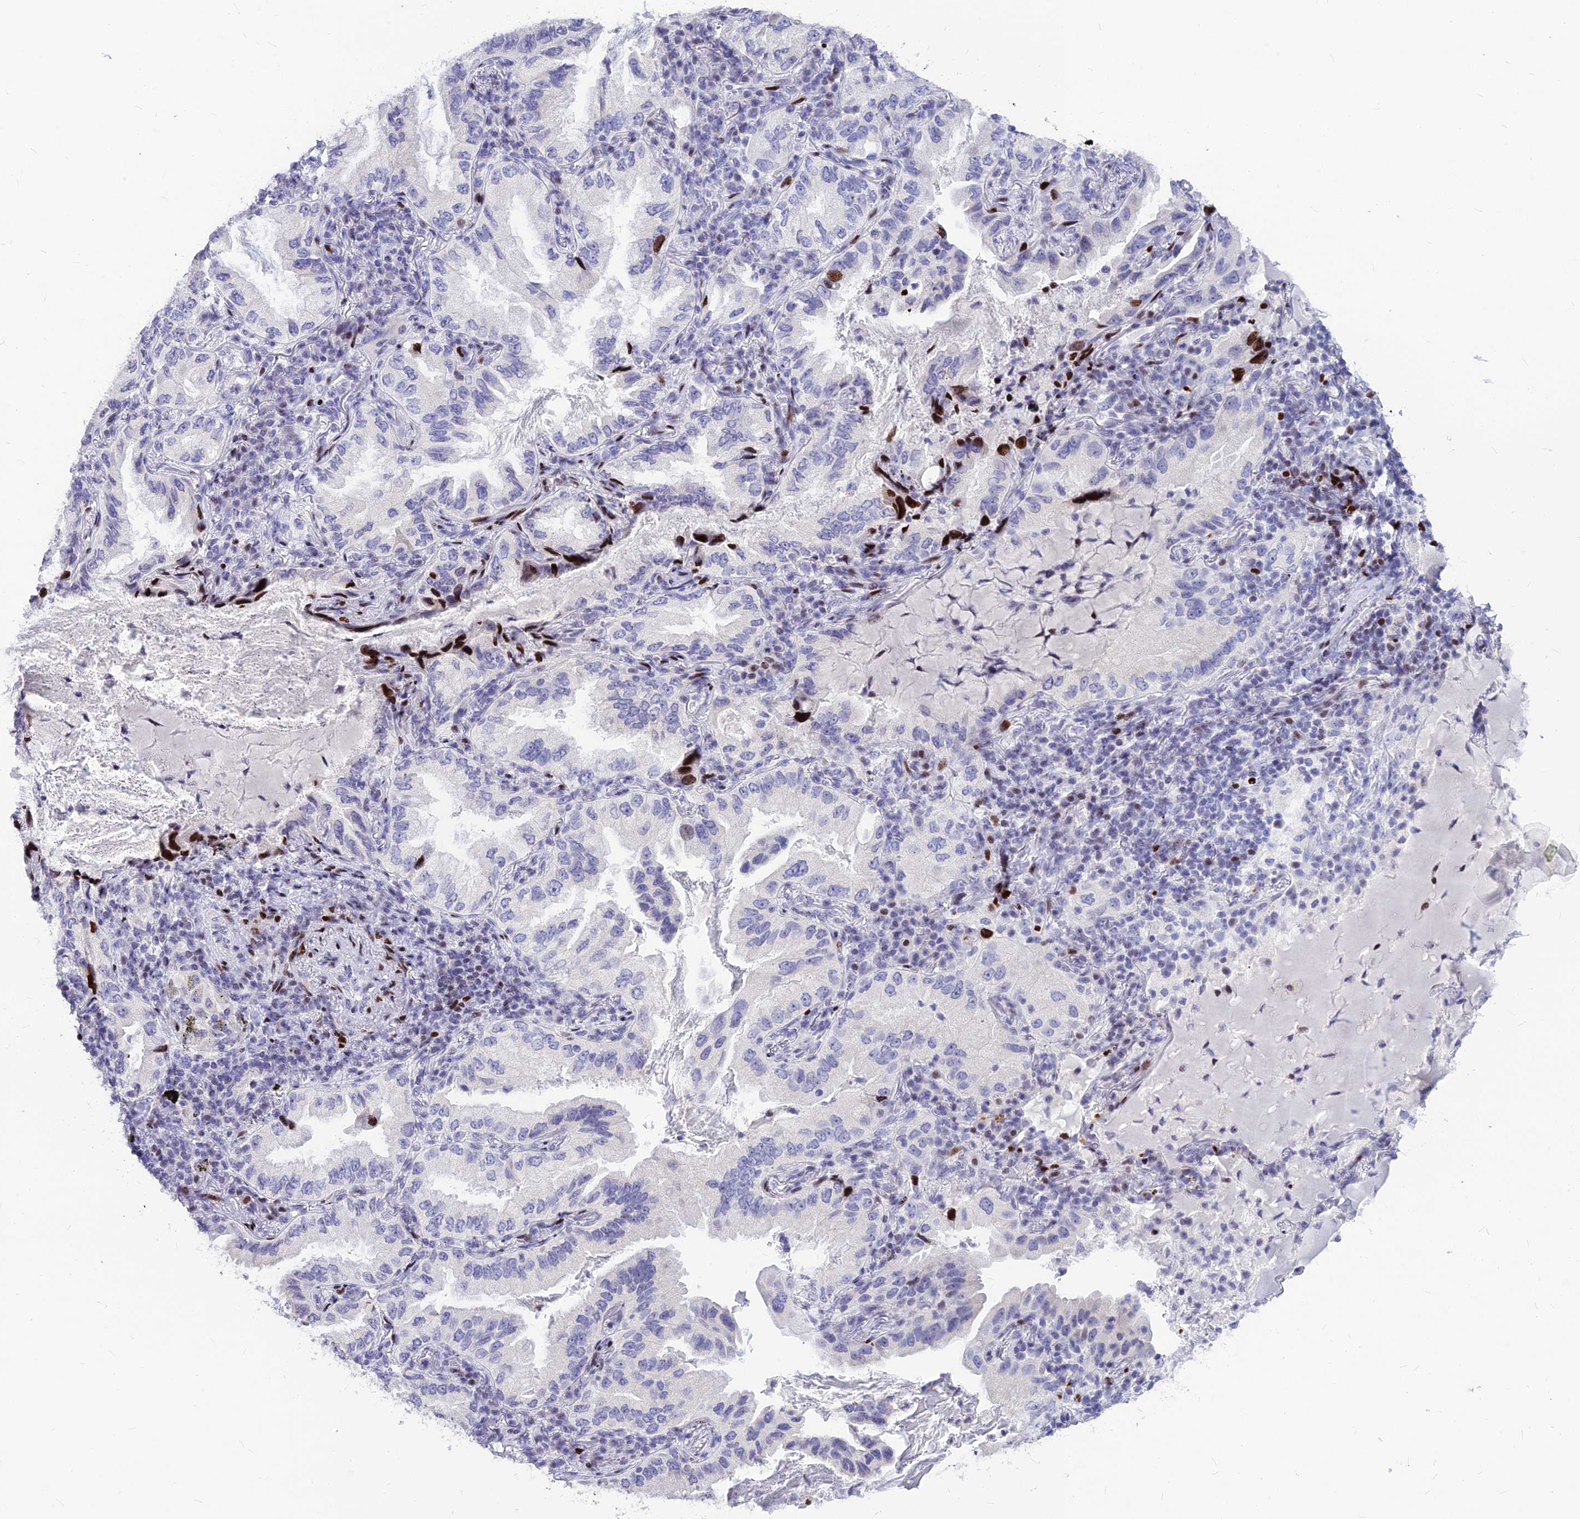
{"staining": {"intensity": "strong", "quantity": "<25%", "location": "nuclear"}, "tissue": "lung cancer", "cell_type": "Tumor cells", "image_type": "cancer", "snomed": [{"axis": "morphology", "description": "Adenocarcinoma, NOS"}, {"axis": "topography", "description": "Lung"}], "caption": "The immunohistochemical stain highlights strong nuclear expression in tumor cells of lung cancer (adenocarcinoma) tissue. Using DAB (brown) and hematoxylin (blue) stains, captured at high magnification using brightfield microscopy.", "gene": "PRPS1", "patient": {"sex": "female", "age": 69}}